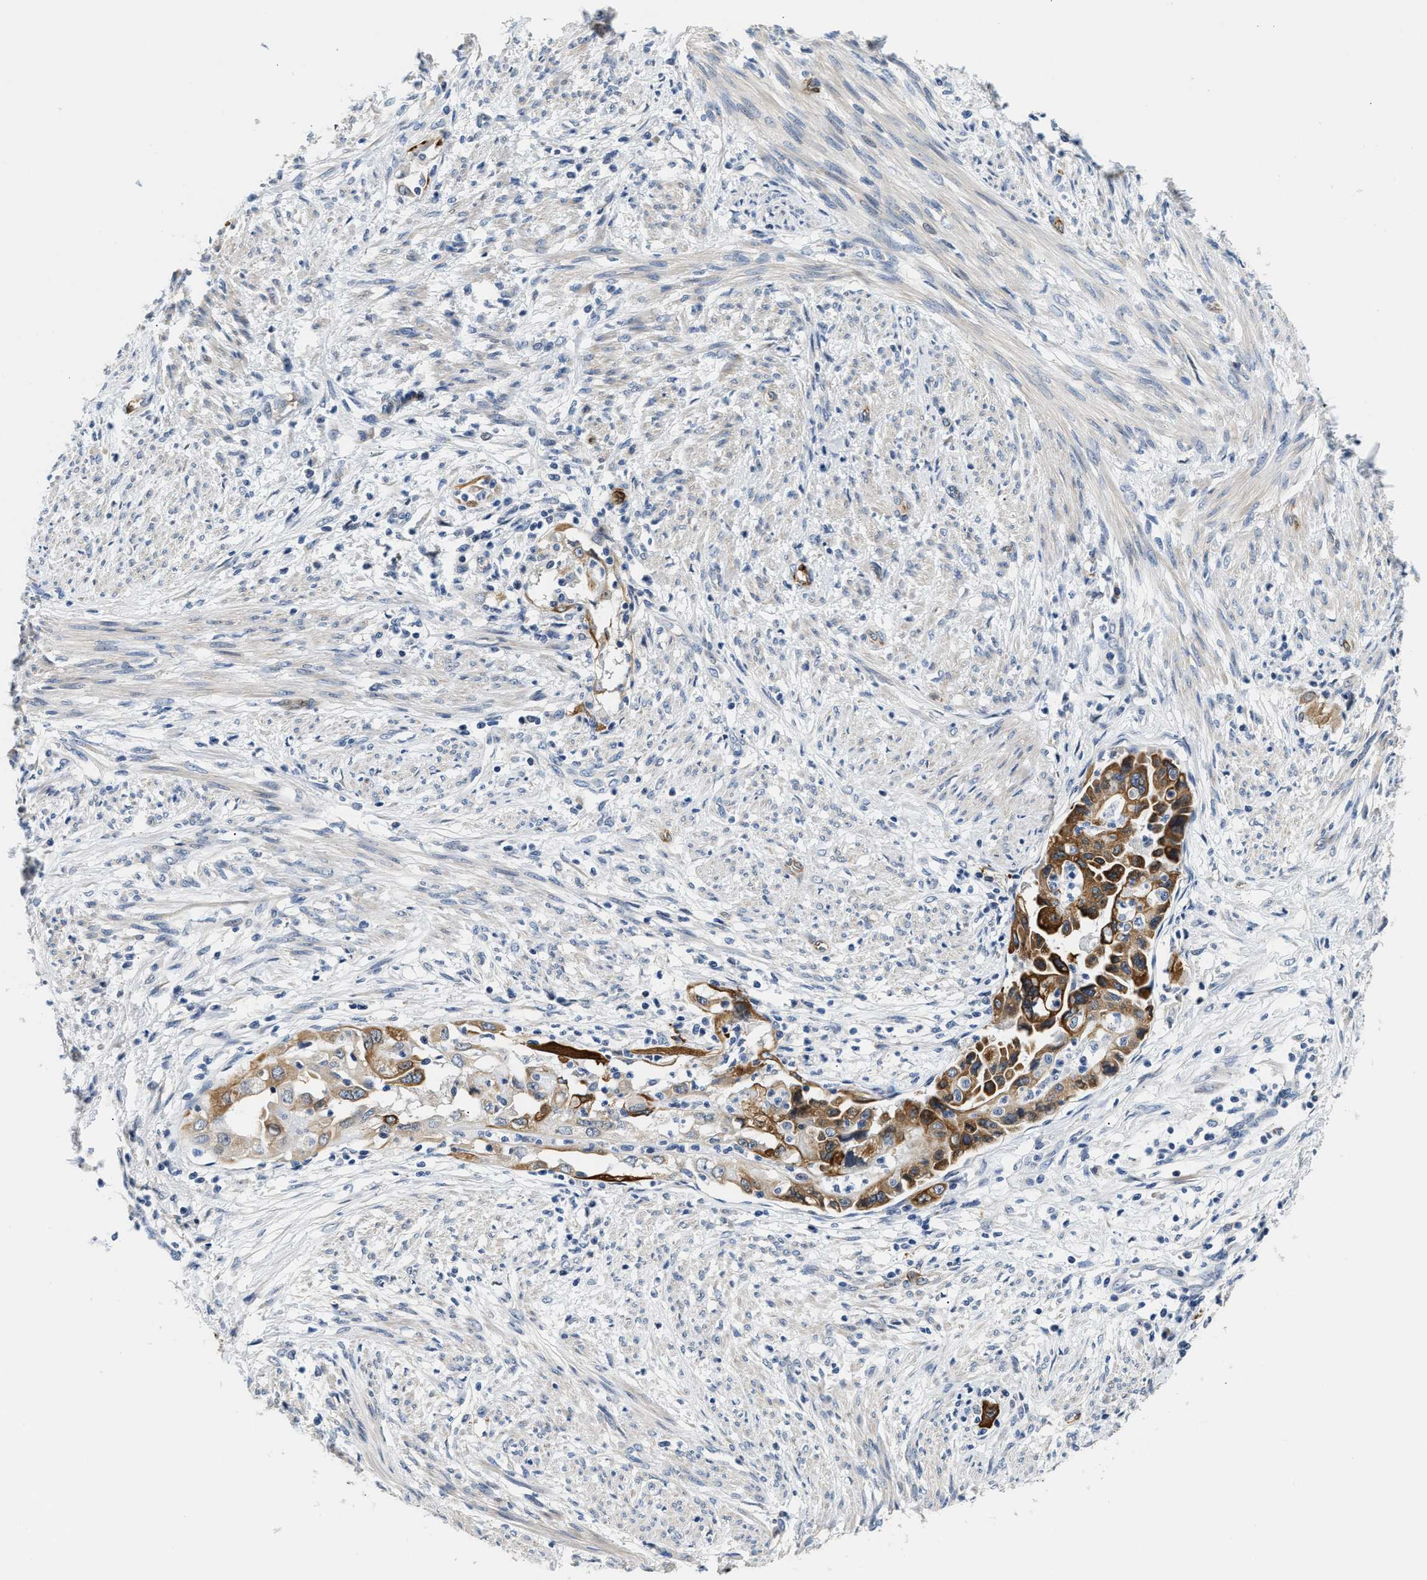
{"staining": {"intensity": "strong", "quantity": ">75%", "location": "cytoplasmic/membranous"}, "tissue": "endometrial cancer", "cell_type": "Tumor cells", "image_type": "cancer", "snomed": [{"axis": "morphology", "description": "Adenocarcinoma, NOS"}, {"axis": "topography", "description": "Endometrium"}], "caption": "A photomicrograph of endometrial adenocarcinoma stained for a protein shows strong cytoplasmic/membranous brown staining in tumor cells.", "gene": "CLGN", "patient": {"sex": "female", "age": 85}}